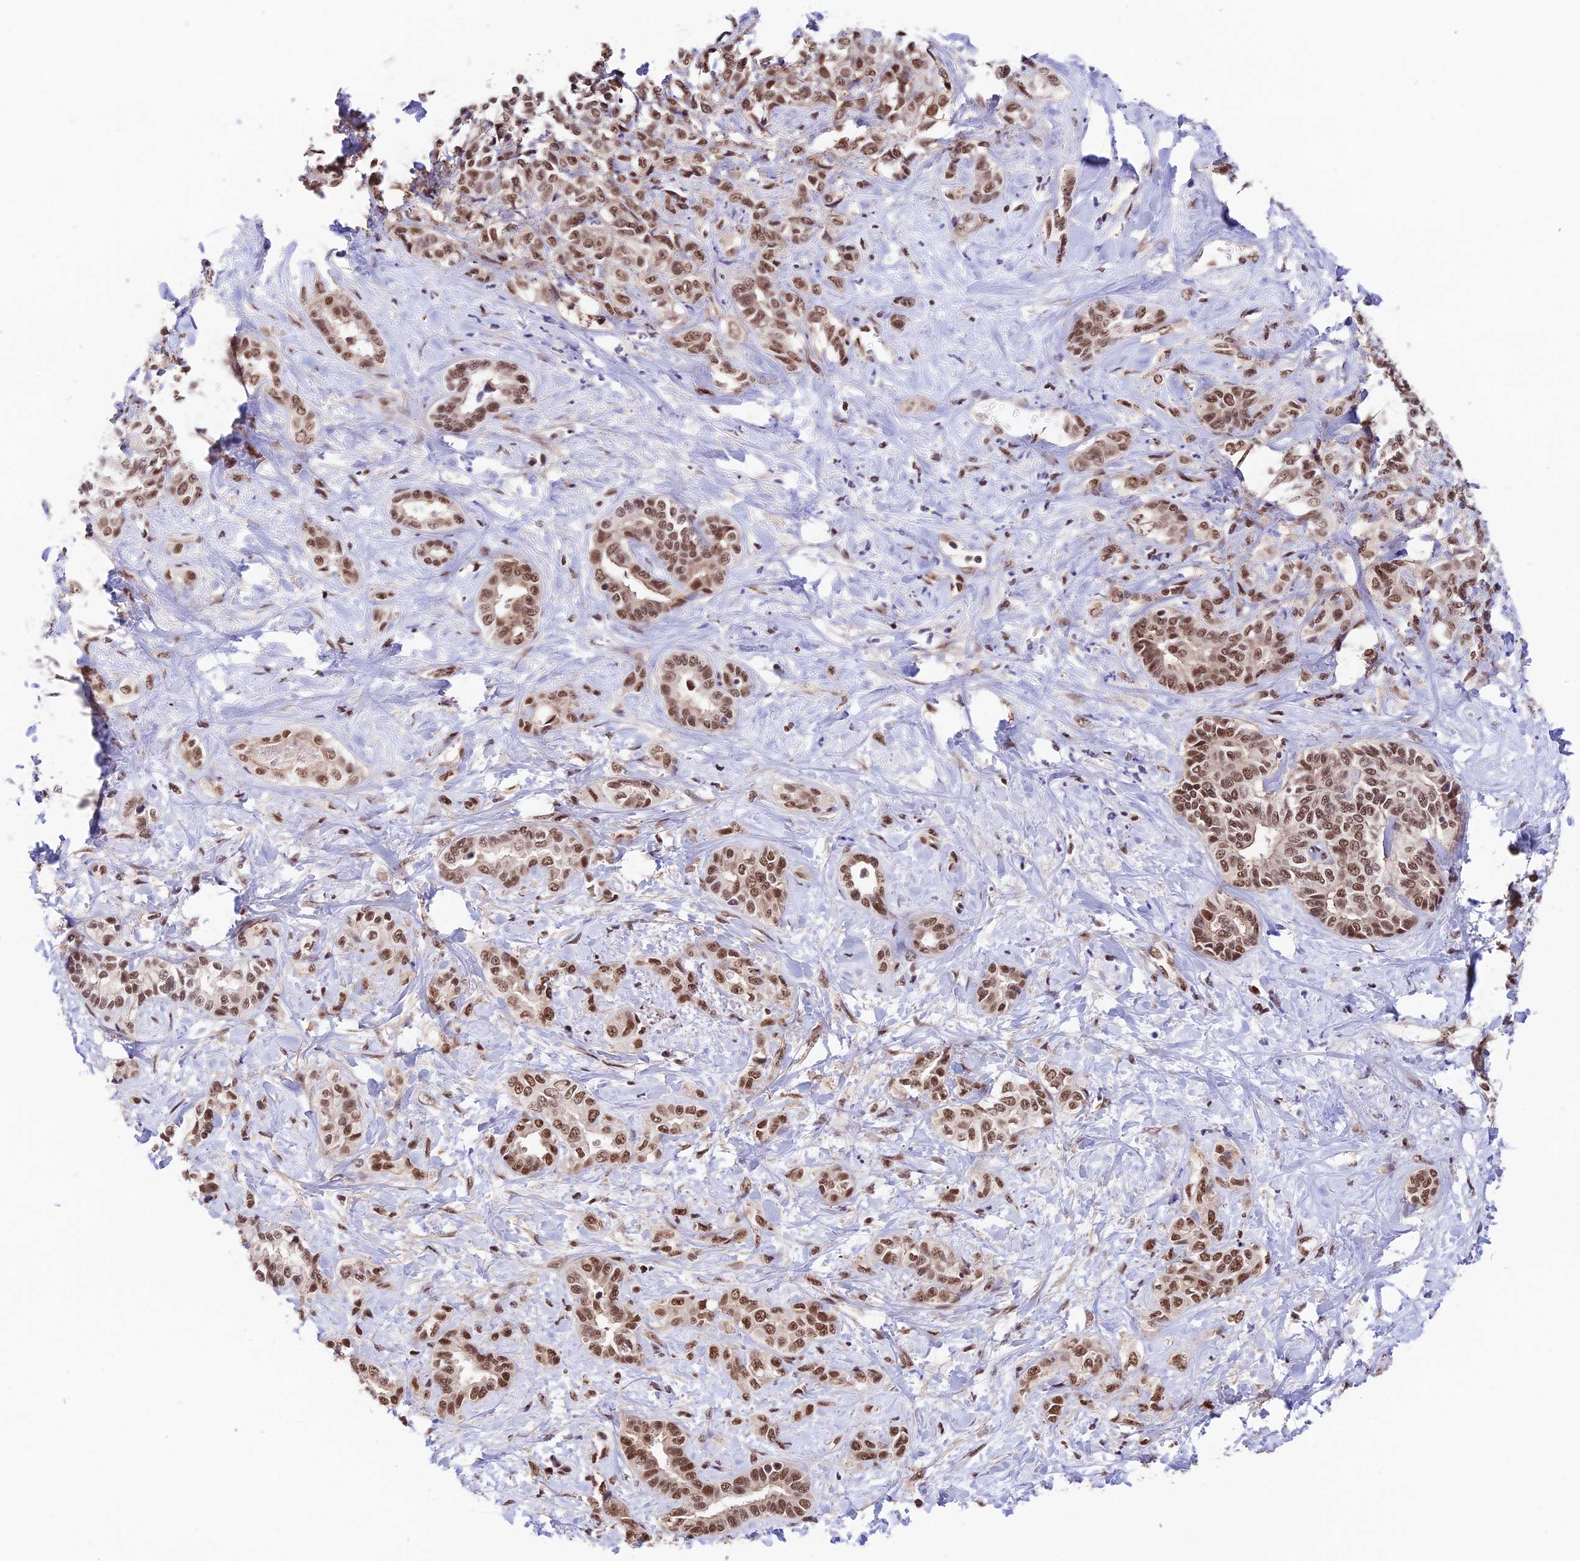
{"staining": {"intensity": "moderate", "quantity": ">75%", "location": "cytoplasmic/membranous,nuclear"}, "tissue": "liver cancer", "cell_type": "Tumor cells", "image_type": "cancer", "snomed": [{"axis": "morphology", "description": "Cholangiocarcinoma"}, {"axis": "topography", "description": "Liver"}], "caption": "Moderate cytoplasmic/membranous and nuclear protein expression is seen in about >75% of tumor cells in liver cholangiocarcinoma. The protein of interest is shown in brown color, while the nuclei are stained blue.", "gene": "RBM42", "patient": {"sex": "female", "age": 77}}